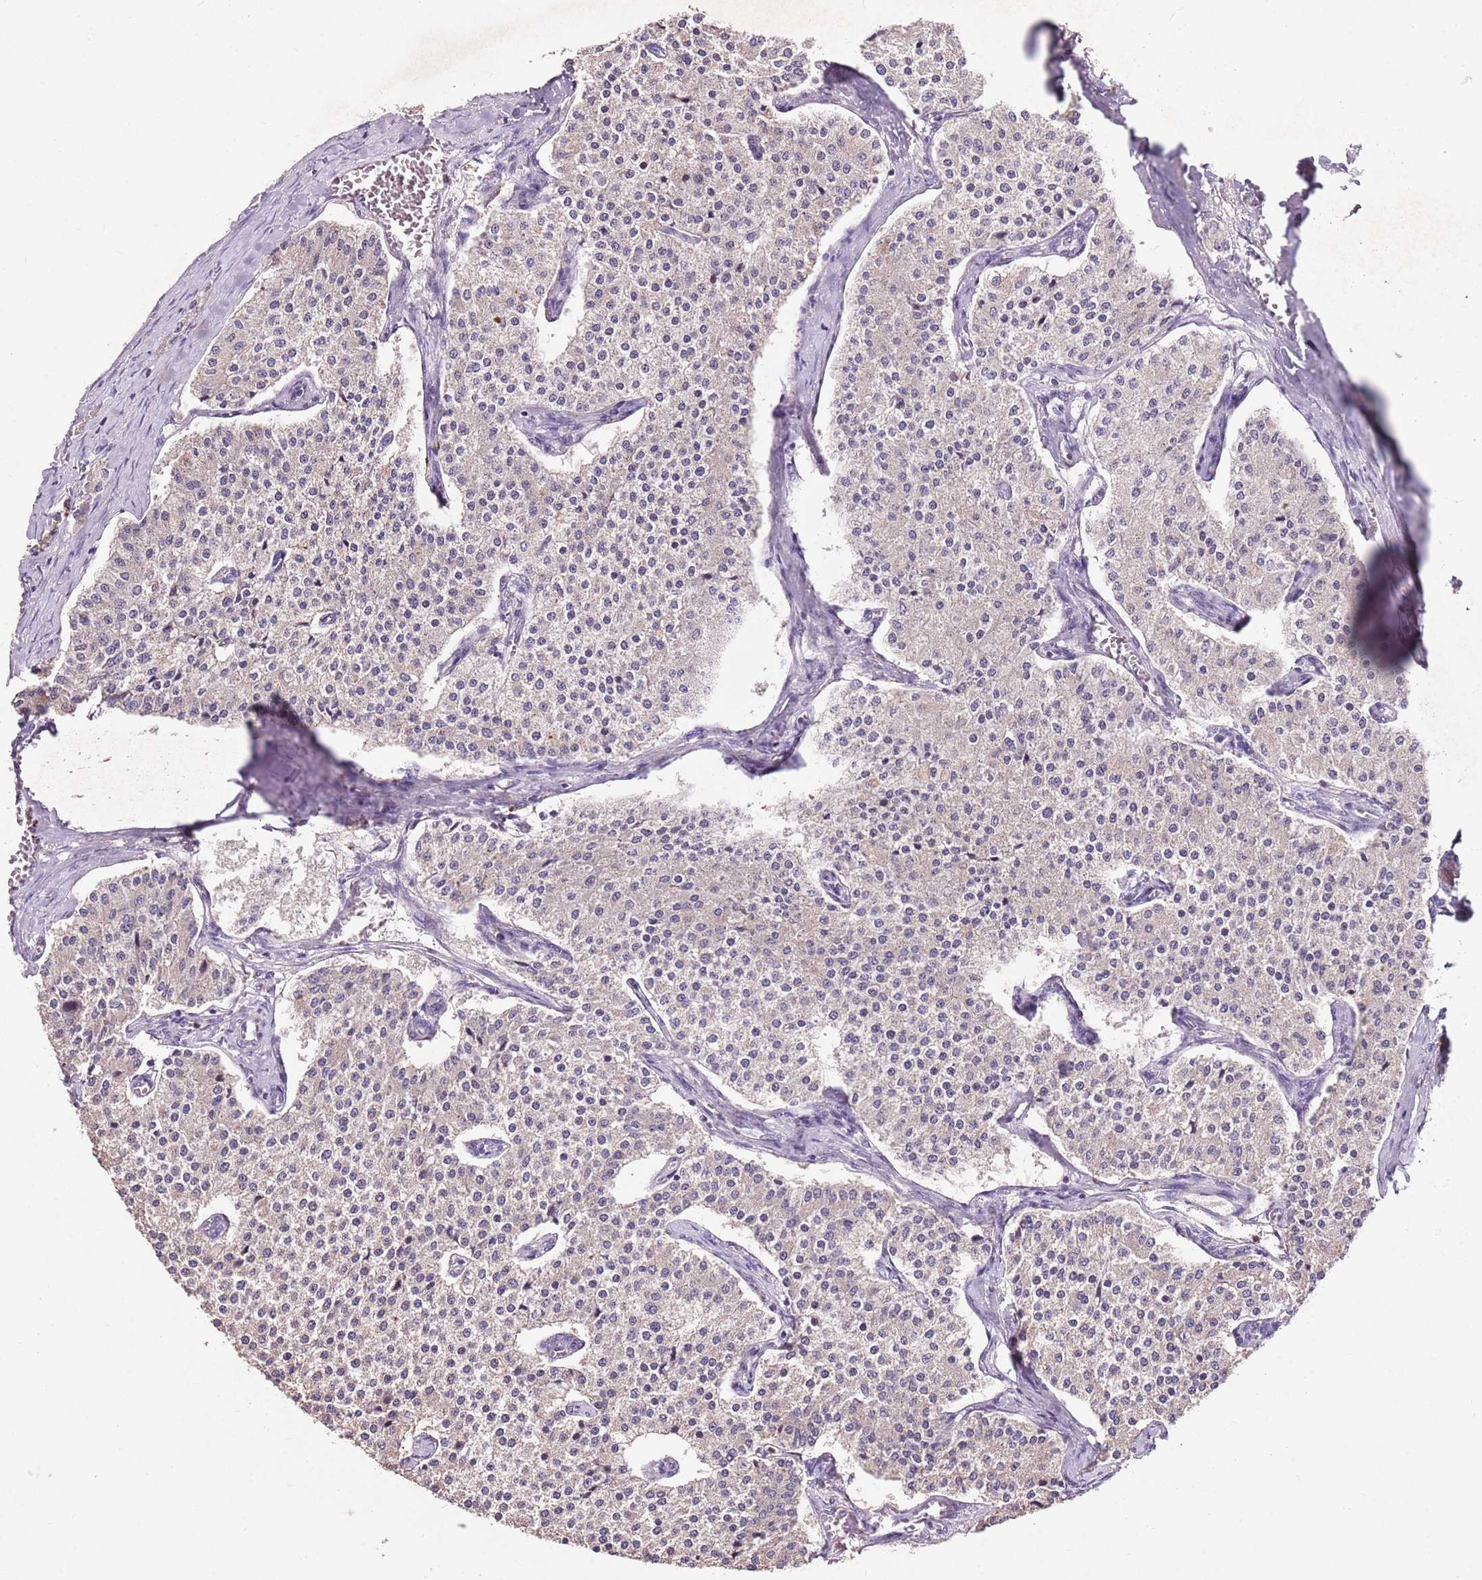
{"staining": {"intensity": "negative", "quantity": "none", "location": "none"}, "tissue": "carcinoid", "cell_type": "Tumor cells", "image_type": "cancer", "snomed": [{"axis": "morphology", "description": "Carcinoid, malignant, NOS"}, {"axis": "topography", "description": "Colon"}], "caption": "Malignant carcinoid stained for a protein using immunohistochemistry (IHC) reveals no staining tumor cells.", "gene": "NRDE2", "patient": {"sex": "female", "age": 52}}